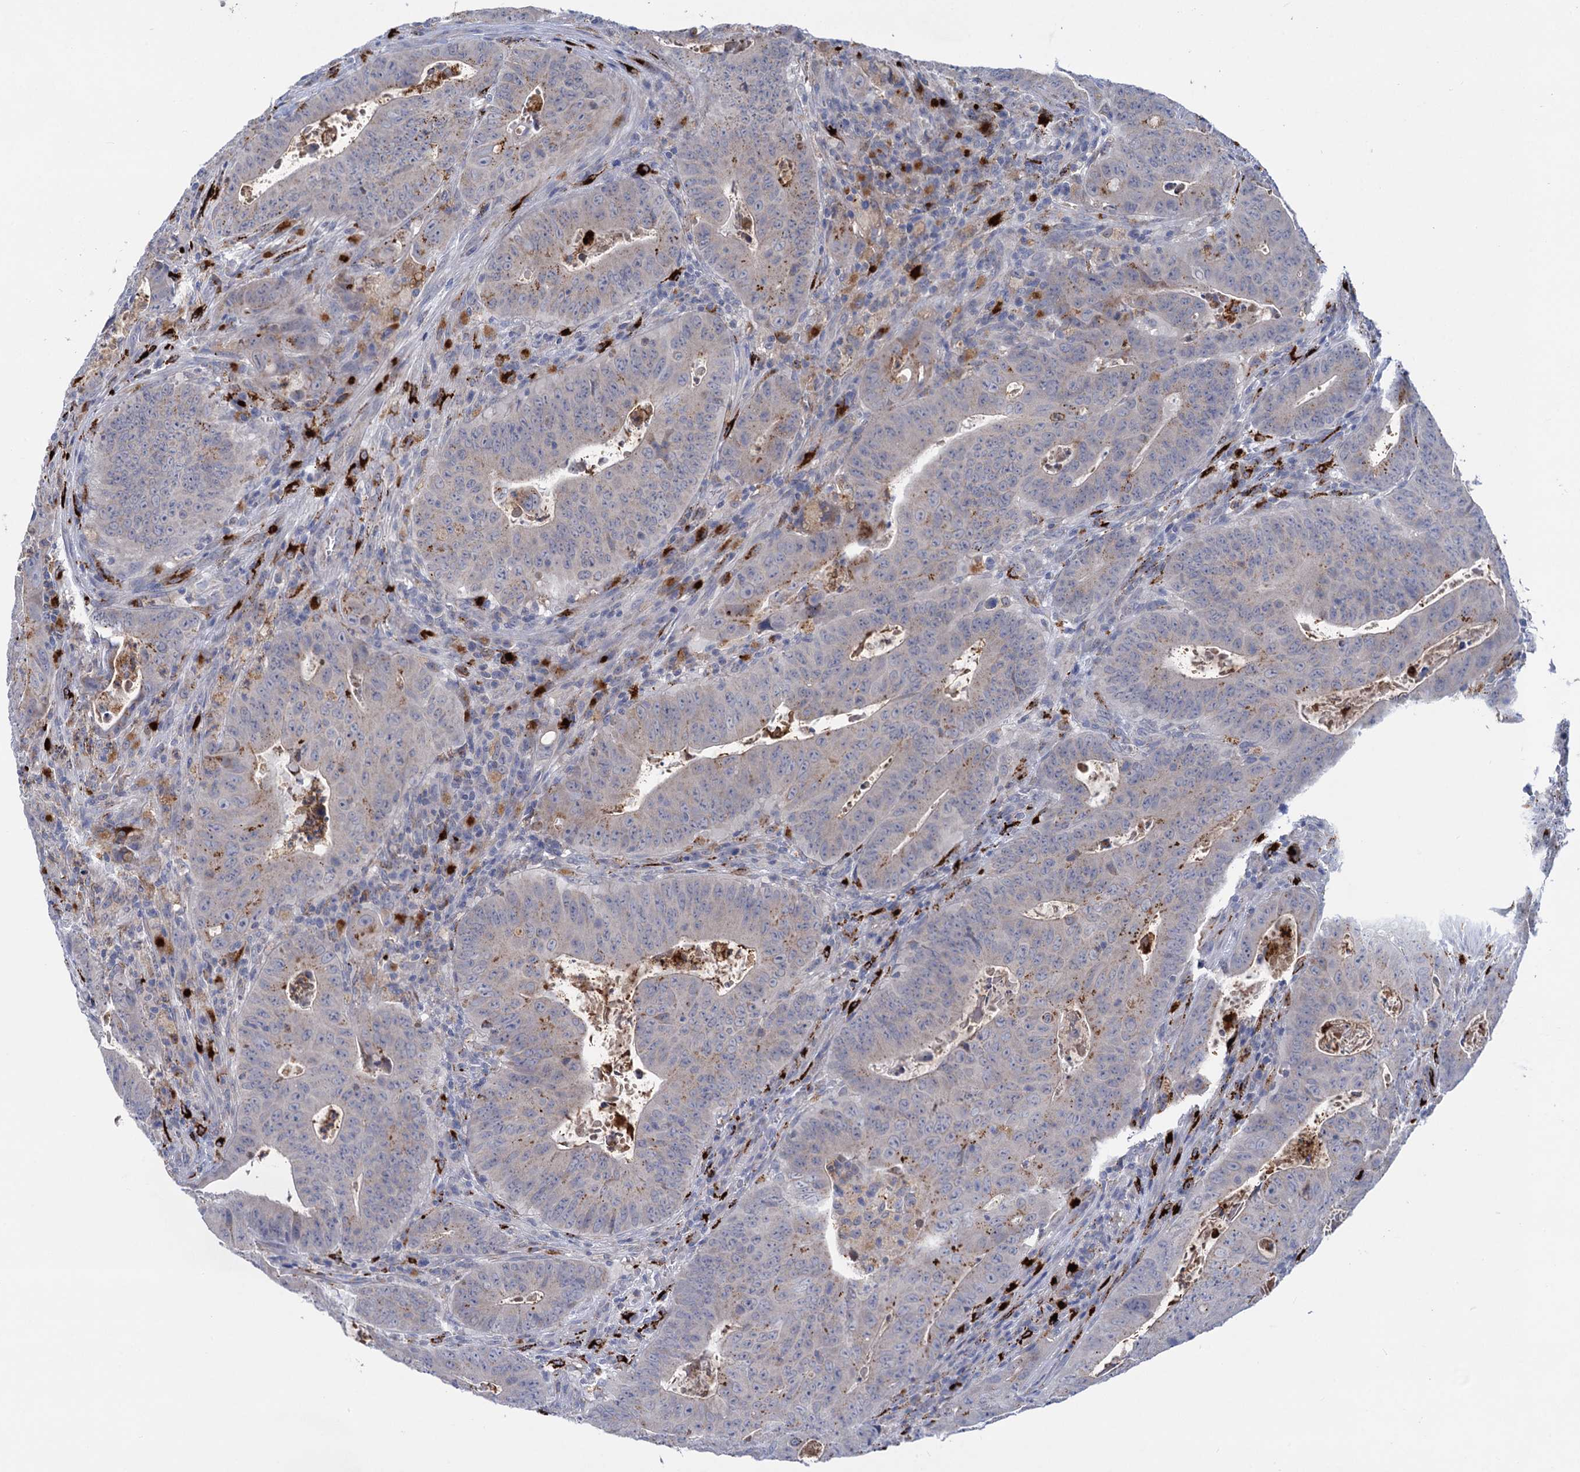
{"staining": {"intensity": "weak", "quantity": "<25%", "location": "cytoplasmic/membranous"}, "tissue": "colorectal cancer", "cell_type": "Tumor cells", "image_type": "cancer", "snomed": [{"axis": "morphology", "description": "Adenocarcinoma, NOS"}, {"axis": "topography", "description": "Rectum"}], "caption": "Immunohistochemical staining of colorectal cancer (adenocarcinoma) demonstrates no significant staining in tumor cells.", "gene": "ANKS3", "patient": {"sex": "female", "age": 75}}